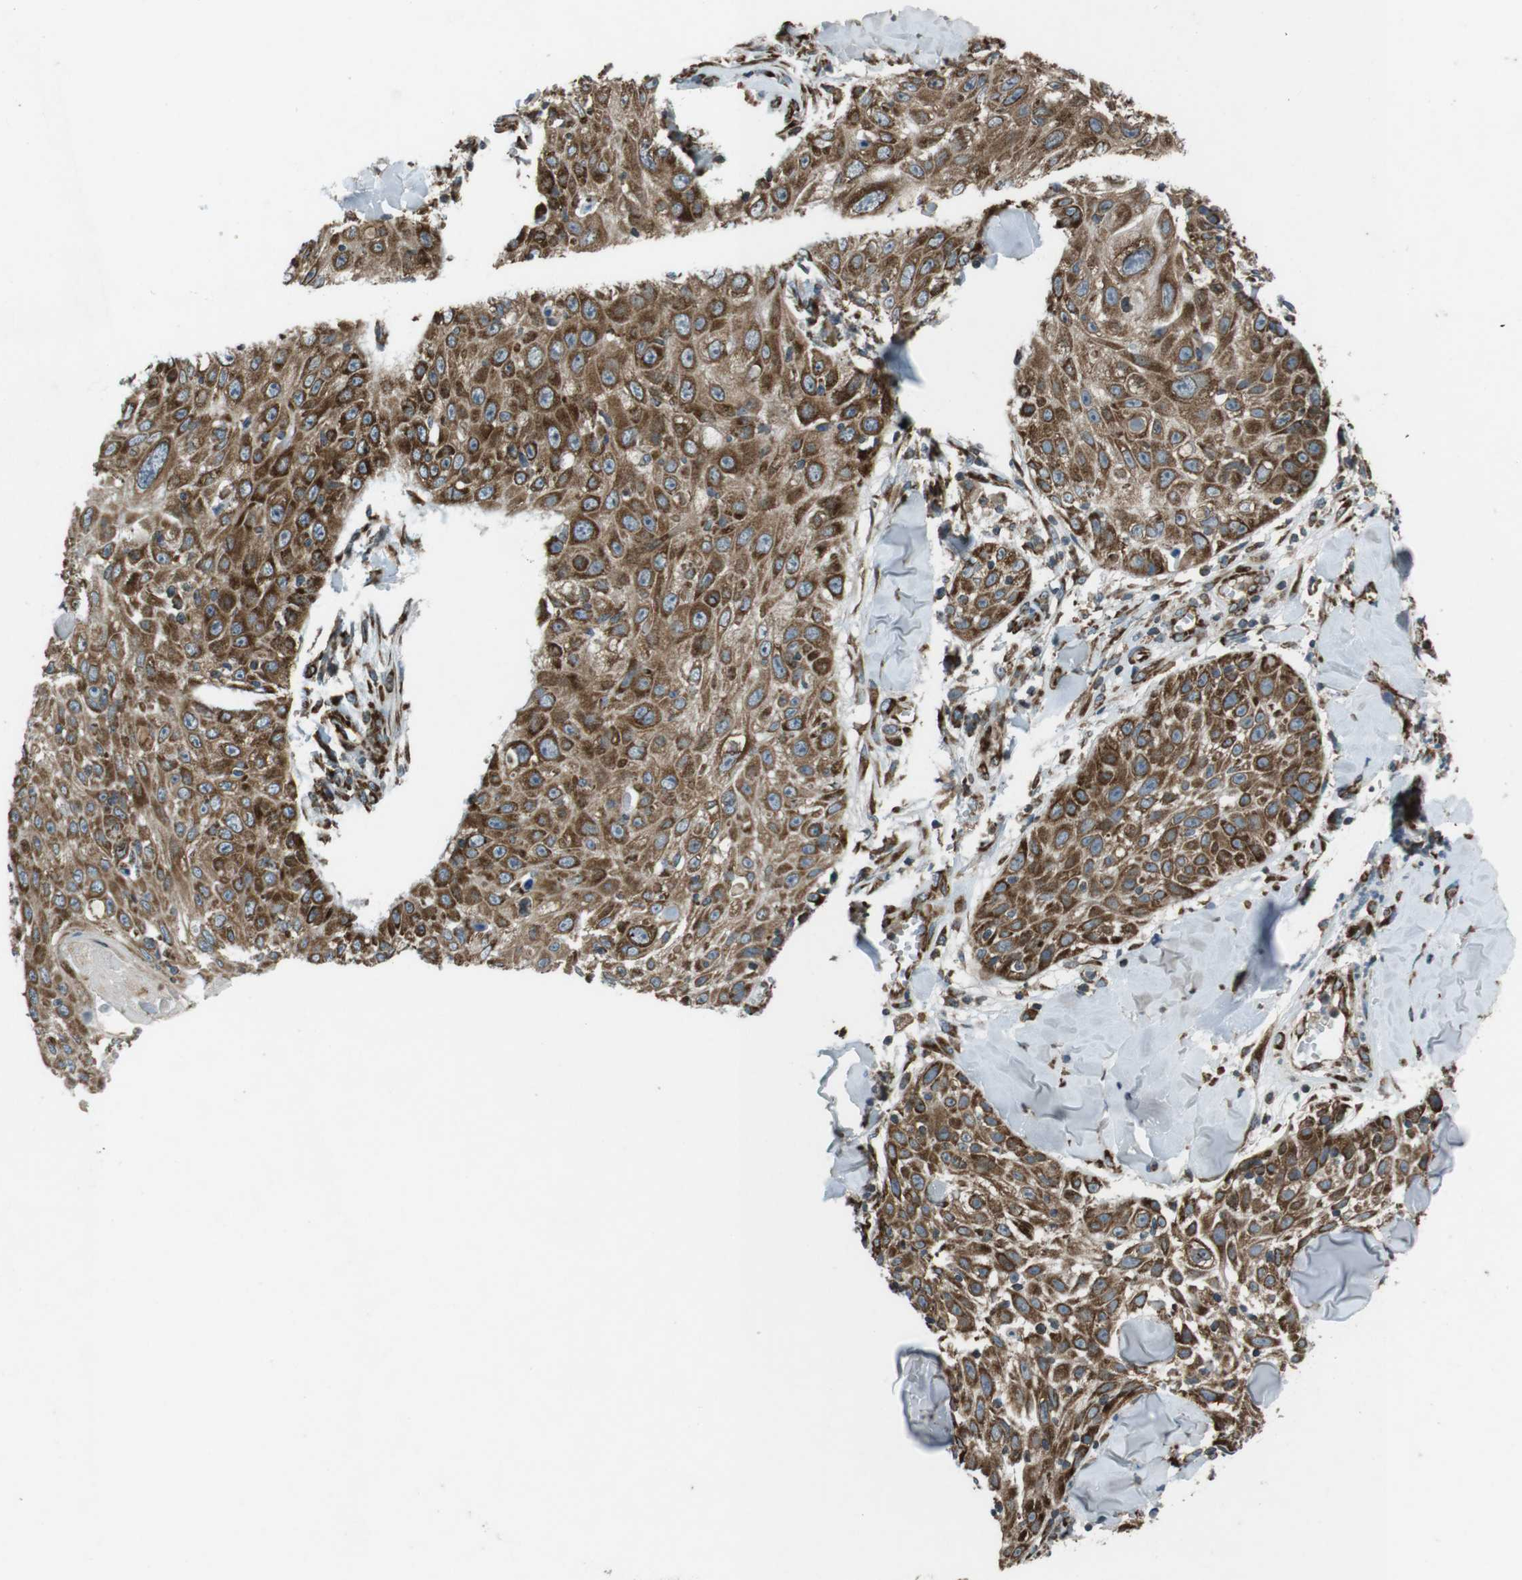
{"staining": {"intensity": "strong", "quantity": ">75%", "location": "cytoplasmic/membranous"}, "tissue": "skin cancer", "cell_type": "Tumor cells", "image_type": "cancer", "snomed": [{"axis": "morphology", "description": "Squamous cell carcinoma, NOS"}, {"axis": "topography", "description": "Skin"}], "caption": "Tumor cells display high levels of strong cytoplasmic/membranous expression in about >75% of cells in human skin cancer.", "gene": "KTN1", "patient": {"sex": "male", "age": 86}}